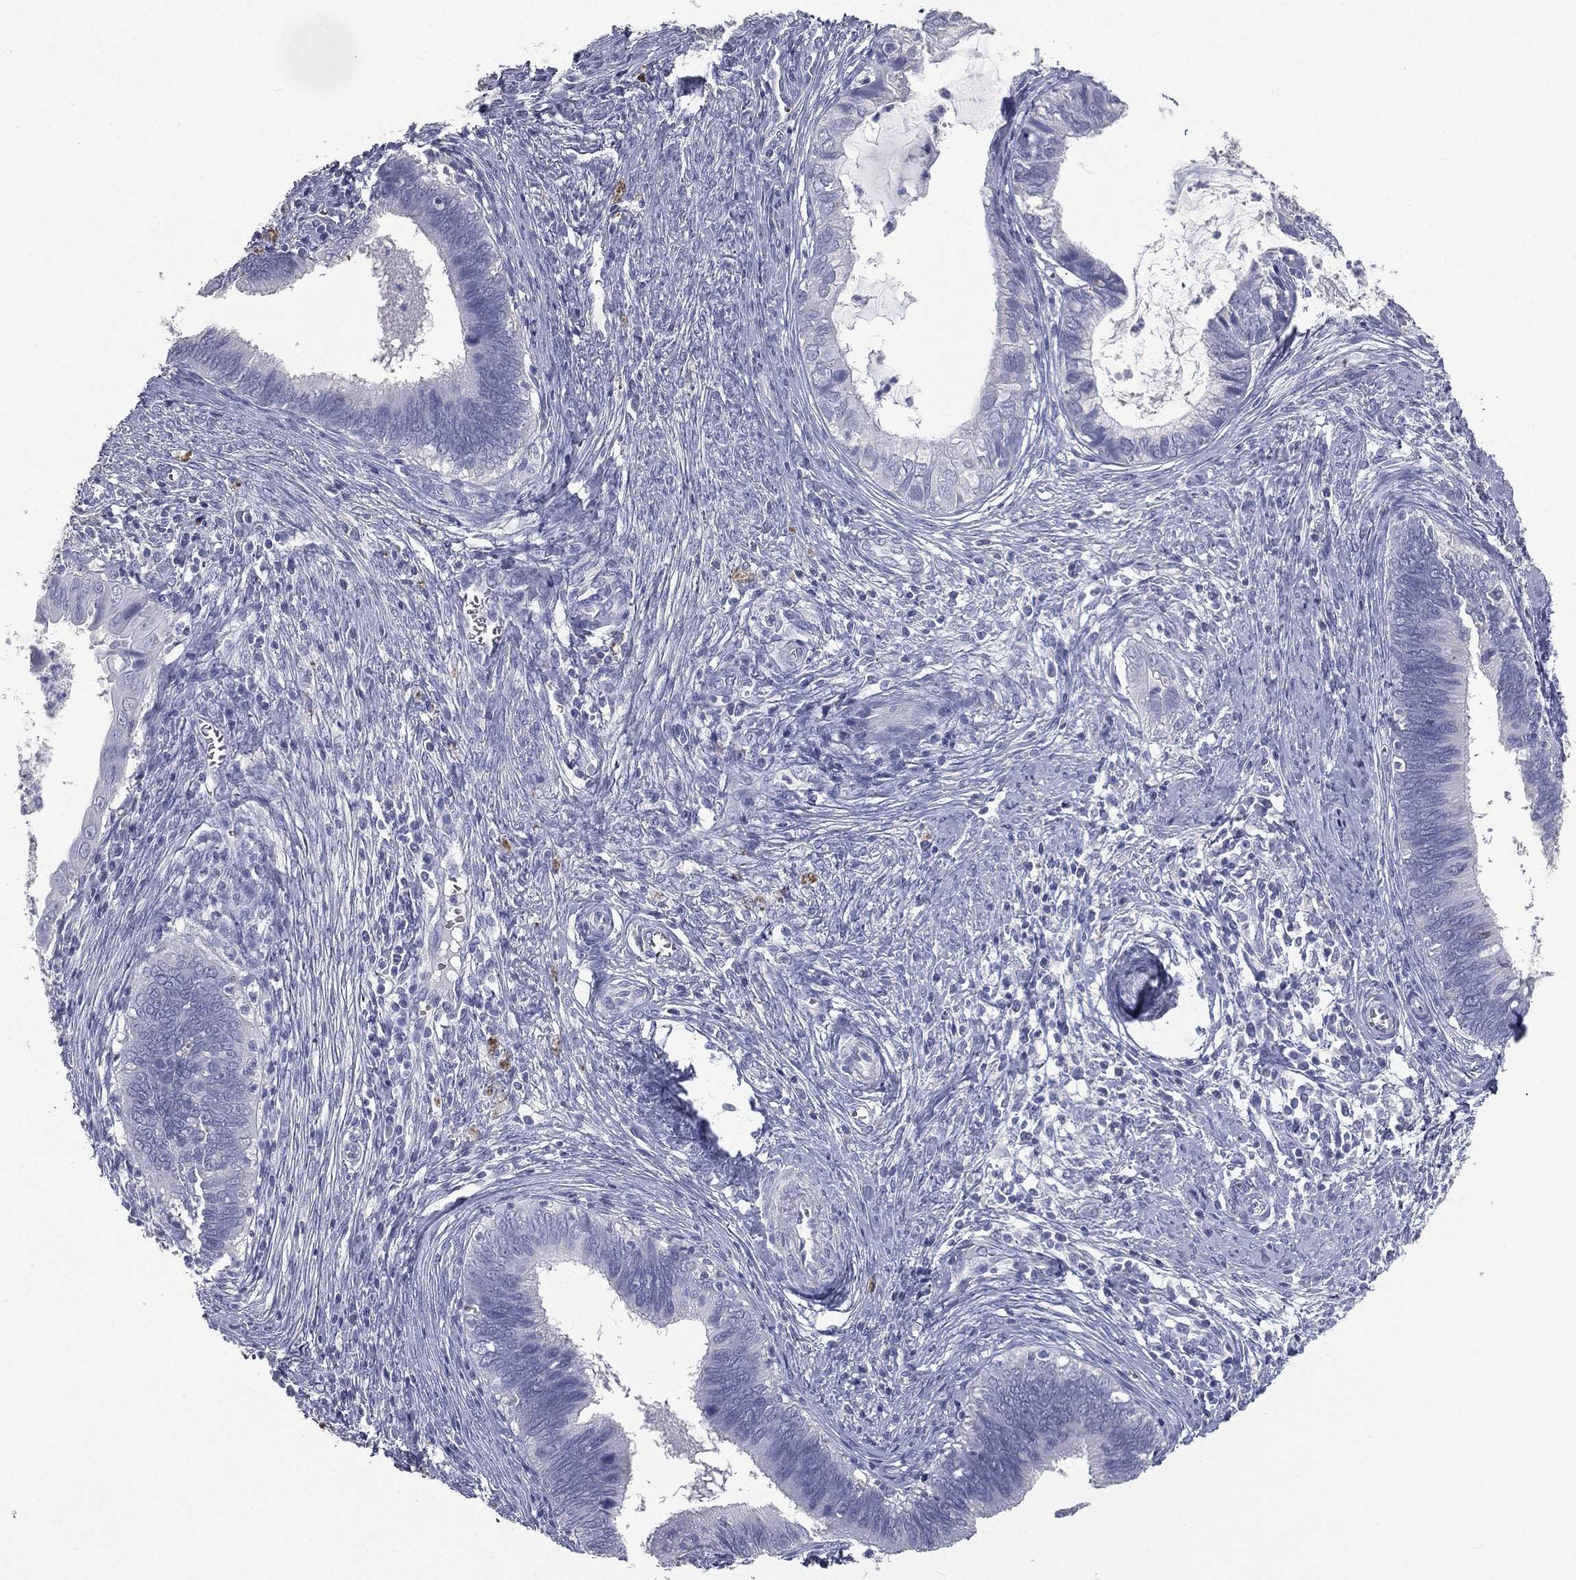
{"staining": {"intensity": "negative", "quantity": "none", "location": "none"}, "tissue": "cervical cancer", "cell_type": "Tumor cells", "image_type": "cancer", "snomed": [{"axis": "morphology", "description": "Adenocarcinoma, NOS"}, {"axis": "topography", "description": "Cervix"}], "caption": "An immunohistochemistry (IHC) photomicrograph of cervical cancer is shown. There is no staining in tumor cells of cervical cancer.", "gene": "ESX1", "patient": {"sex": "female", "age": 42}}